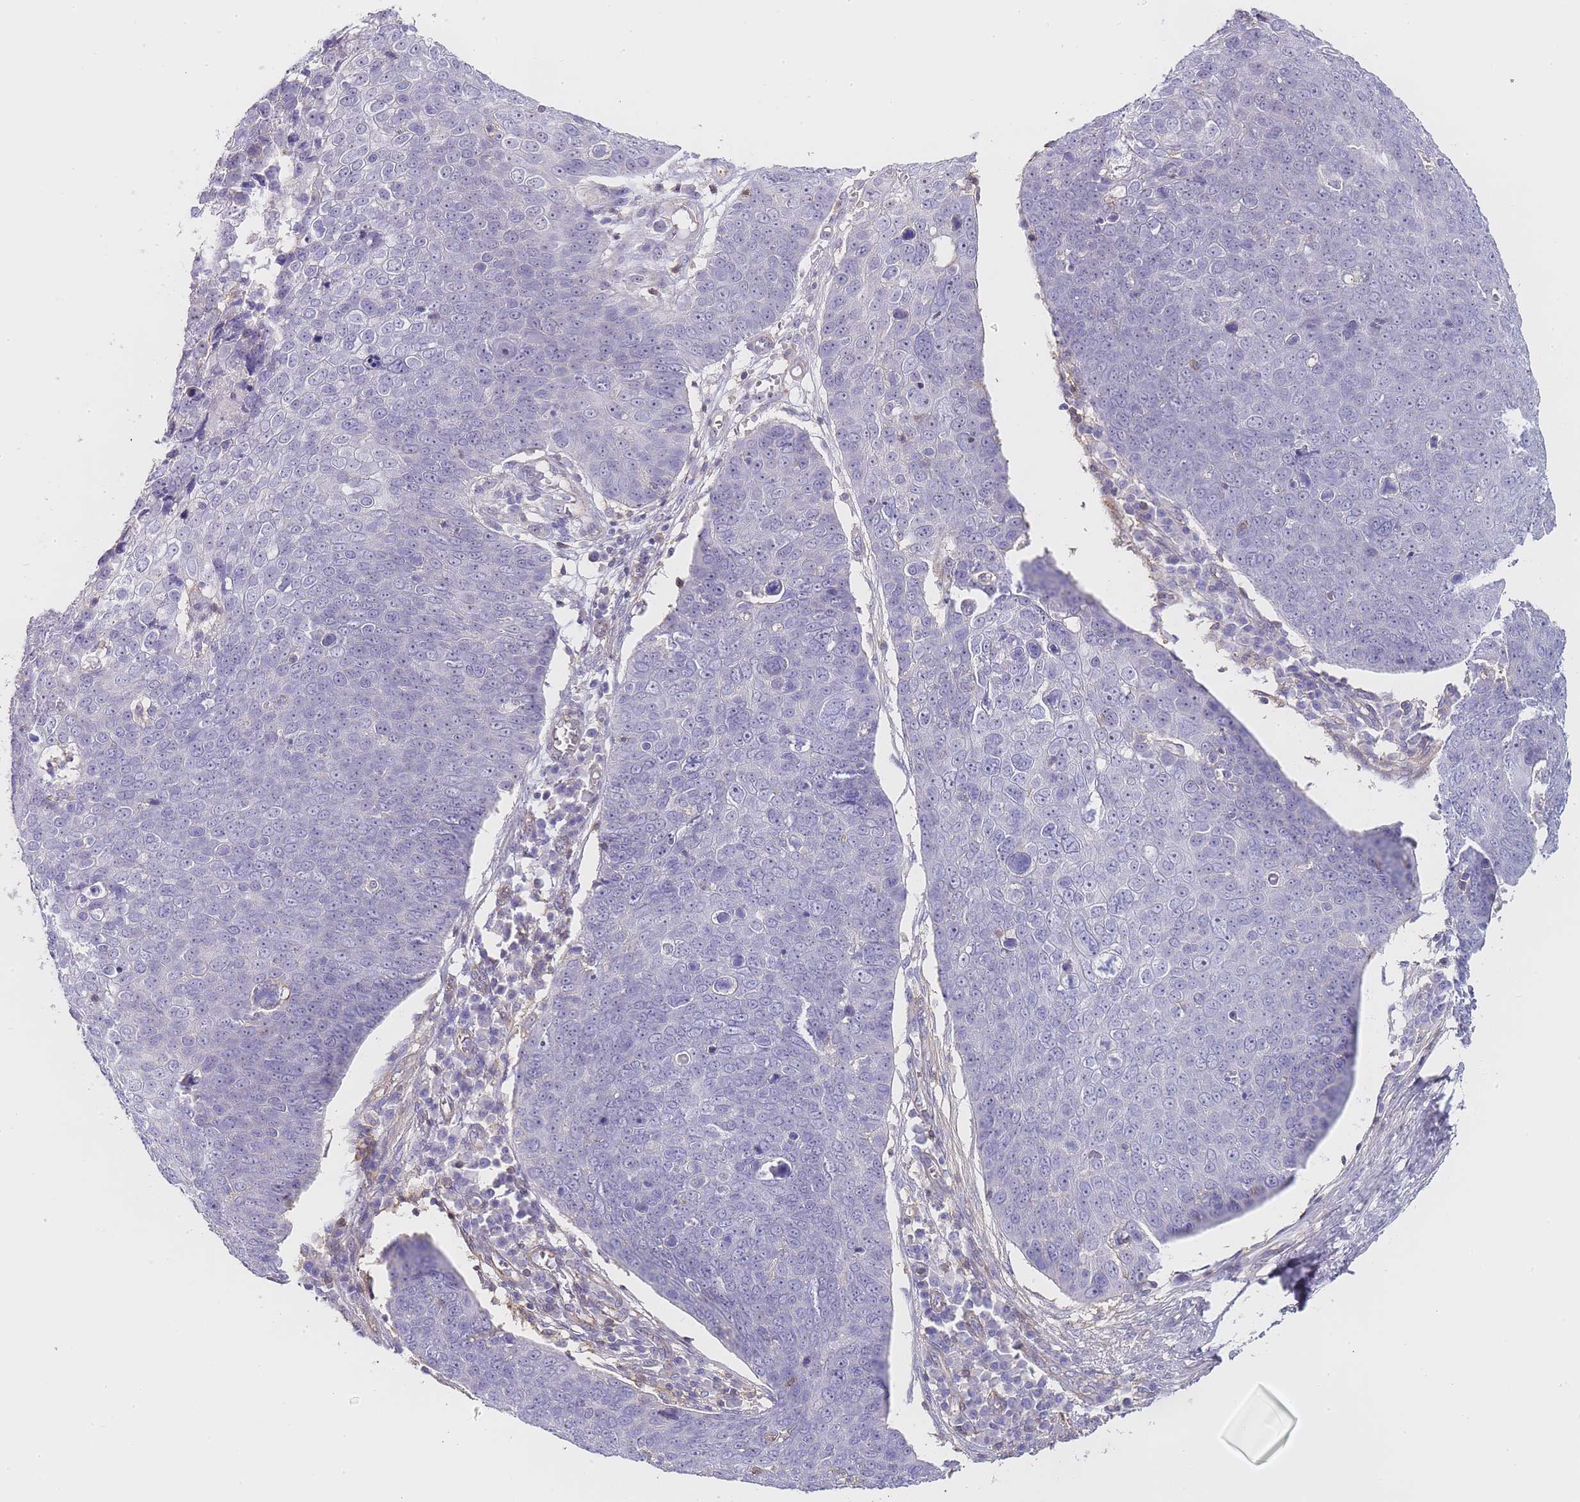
{"staining": {"intensity": "negative", "quantity": "none", "location": "none"}, "tissue": "skin cancer", "cell_type": "Tumor cells", "image_type": "cancer", "snomed": [{"axis": "morphology", "description": "Squamous cell carcinoma, NOS"}, {"axis": "topography", "description": "Skin"}], "caption": "High magnification brightfield microscopy of skin cancer (squamous cell carcinoma) stained with DAB (3,3'-diaminobenzidine) (brown) and counterstained with hematoxylin (blue): tumor cells show no significant staining.", "gene": "NOP14", "patient": {"sex": "male", "age": 71}}